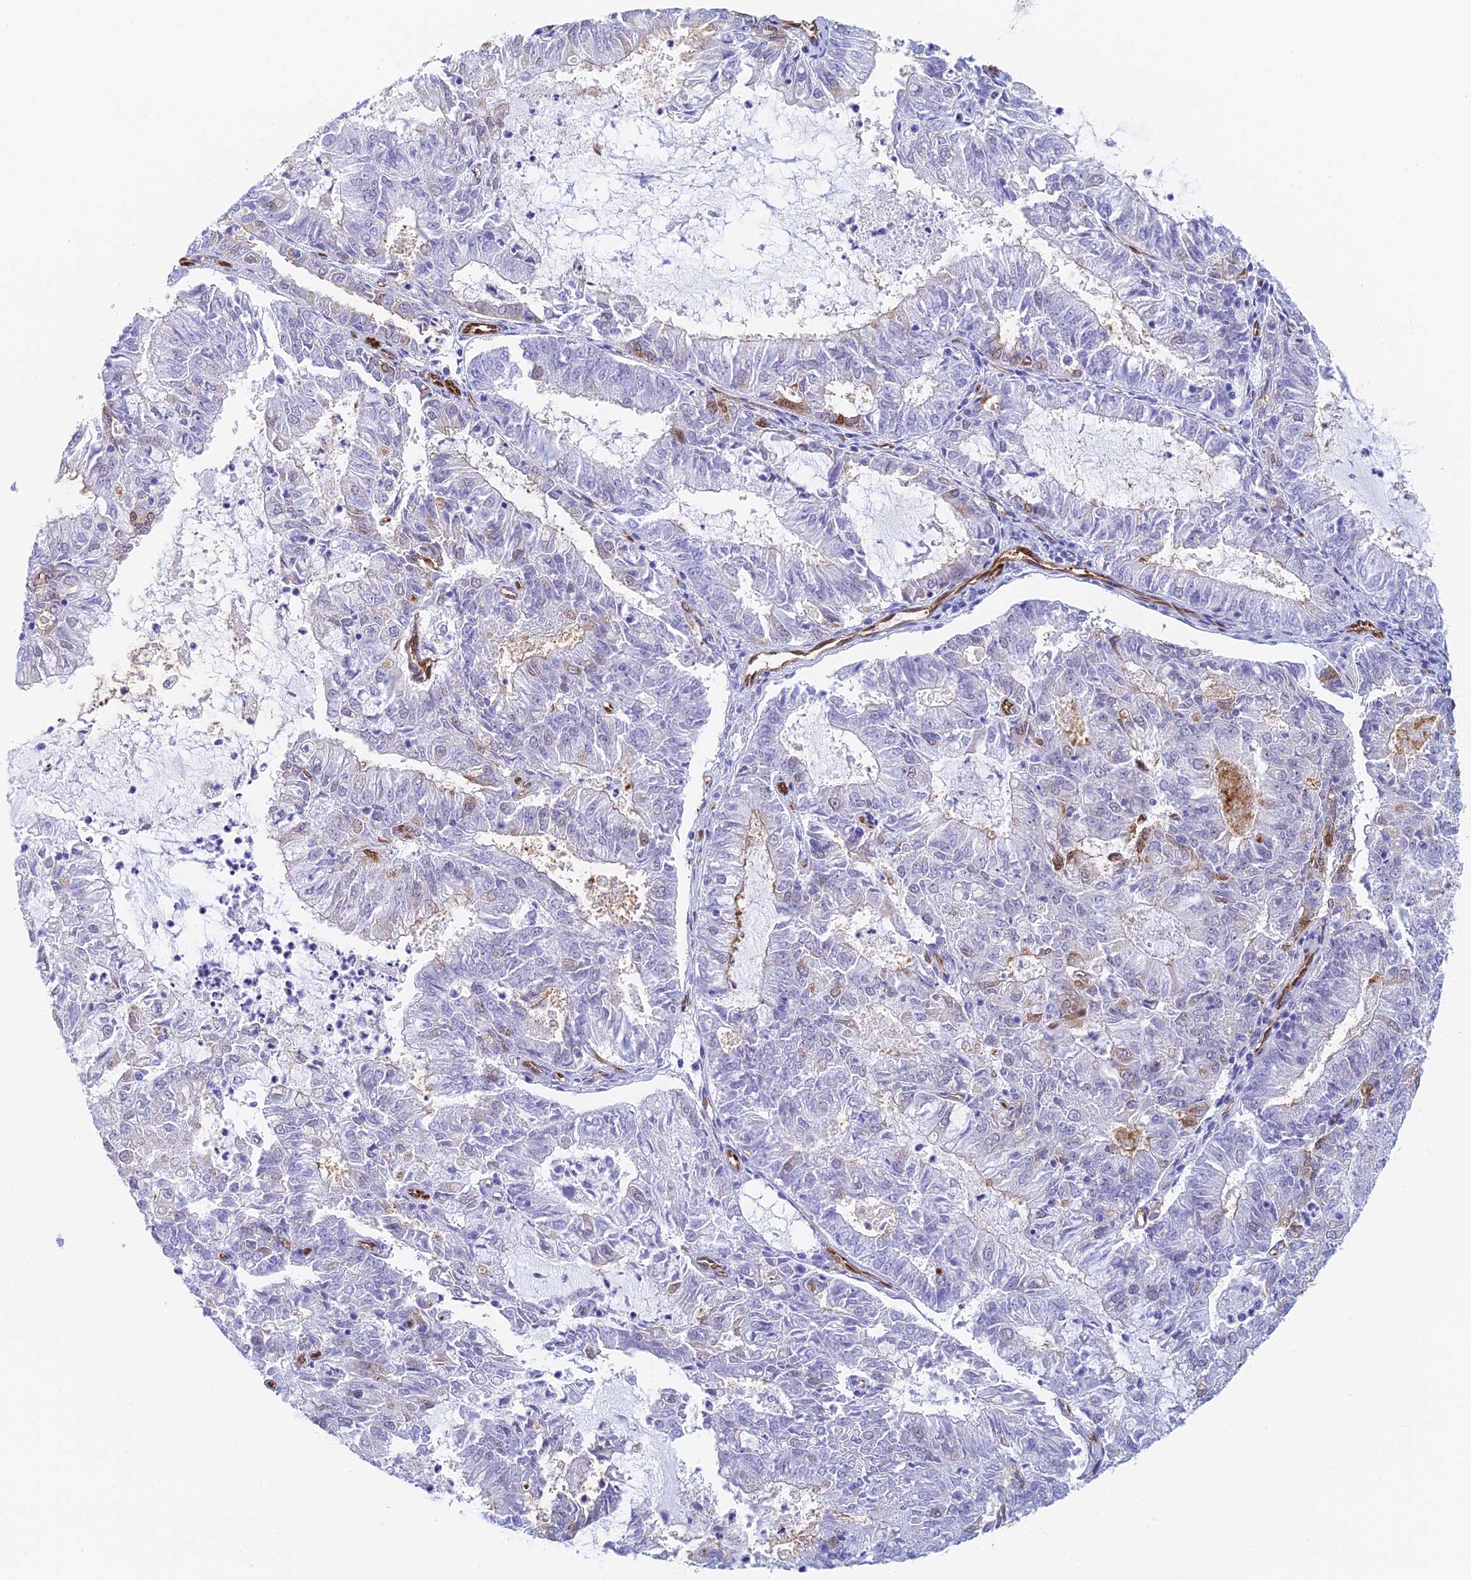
{"staining": {"intensity": "weak", "quantity": "<25%", "location": "cytoplasmic/membranous"}, "tissue": "endometrial cancer", "cell_type": "Tumor cells", "image_type": "cancer", "snomed": [{"axis": "morphology", "description": "Adenocarcinoma, NOS"}, {"axis": "topography", "description": "Endometrium"}], "caption": "DAB immunohistochemical staining of adenocarcinoma (endometrial) displays no significant positivity in tumor cells.", "gene": "CRIP2", "patient": {"sex": "female", "age": 57}}